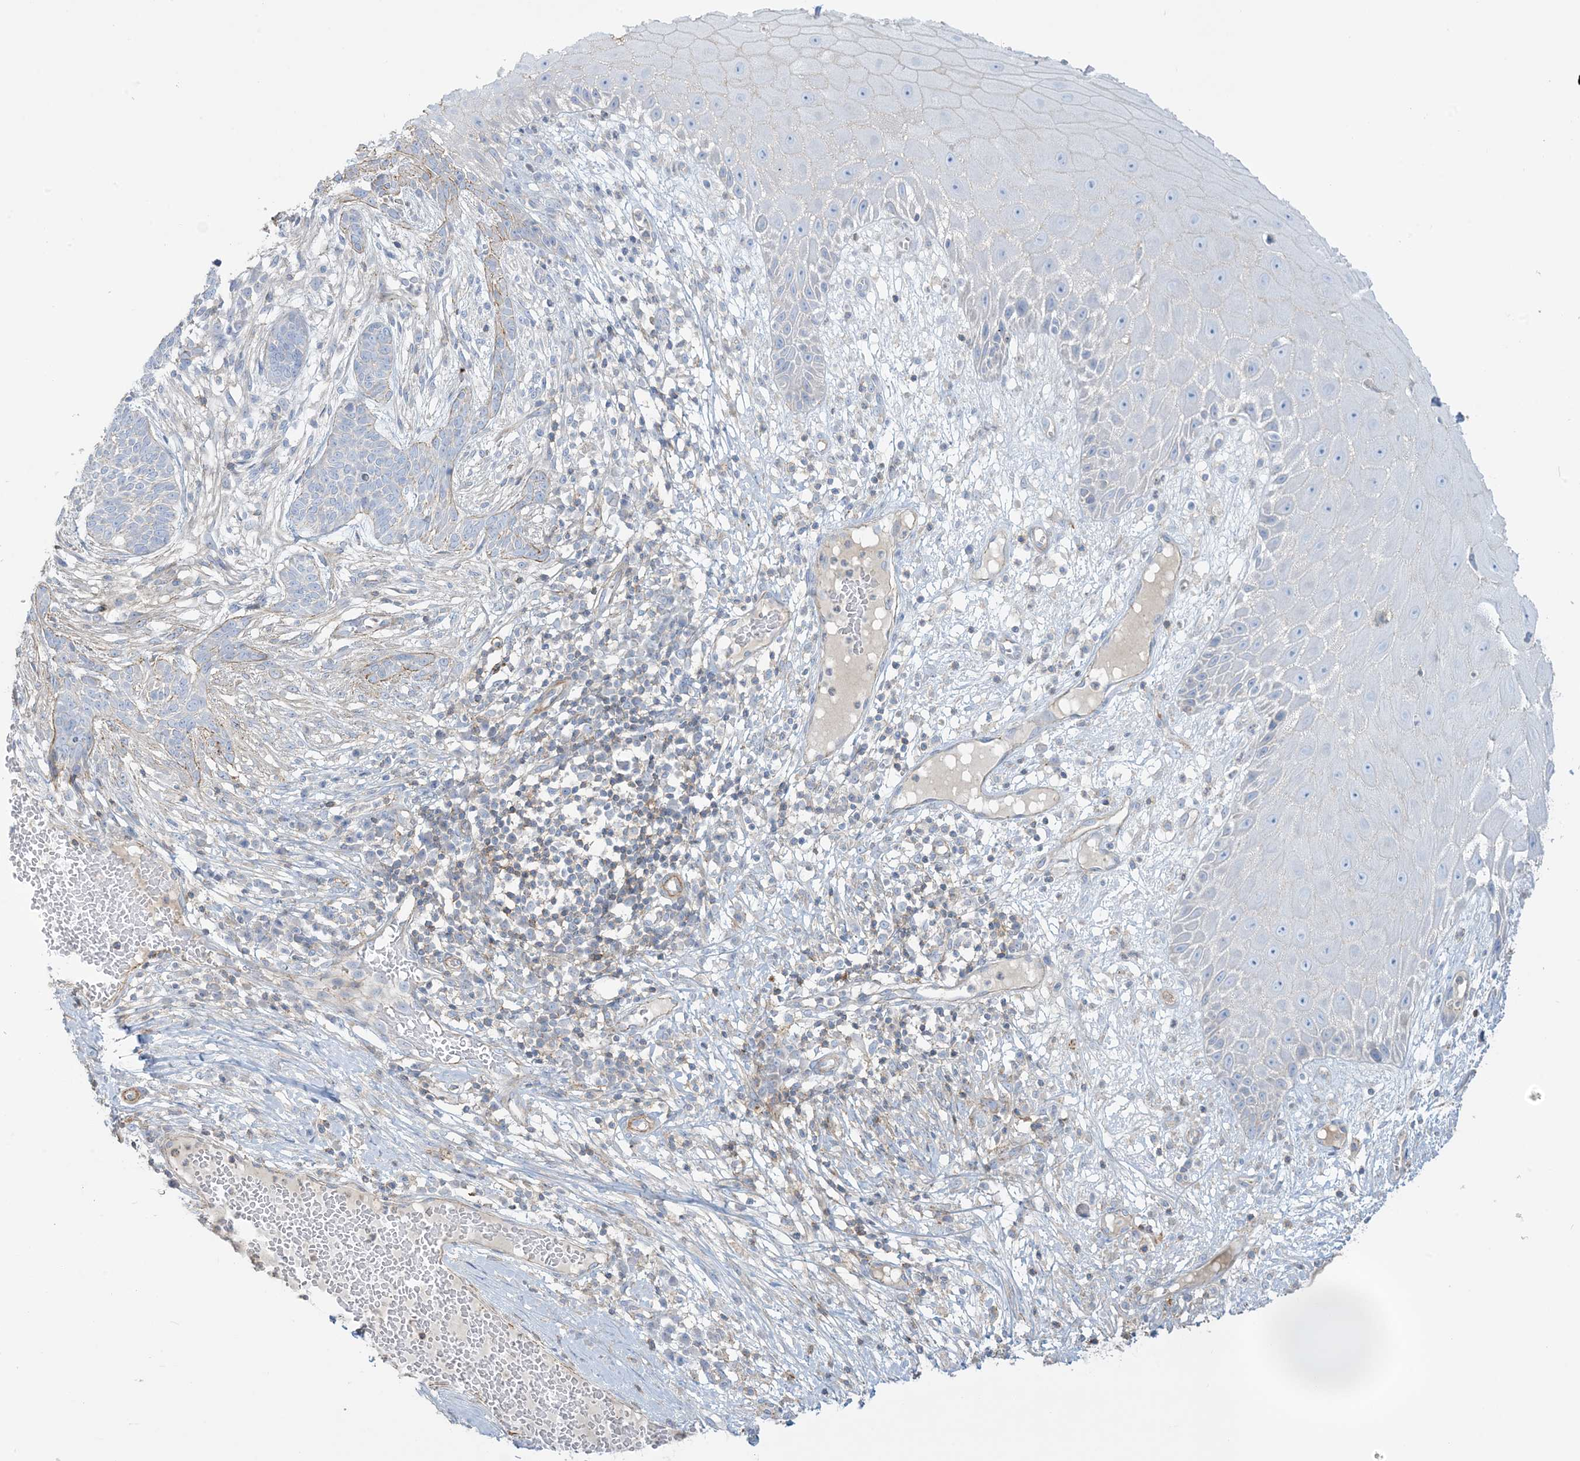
{"staining": {"intensity": "negative", "quantity": "none", "location": "none"}, "tissue": "skin cancer", "cell_type": "Tumor cells", "image_type": "cancer", "snomed": [{"axis": "morphology", "description": "Normal tissue, NOS"}, {"axis": "morphology", "description": "Basal cell carcinoma"}, {"axis": "topography", "description": "Skin"}], "caption": "Micrograph shows no protein positivity in tumor cells of skin basal cell carcinoma tissue.", "gene": "GTF3C2", "patient": {"sex": "male", "age": 64}}